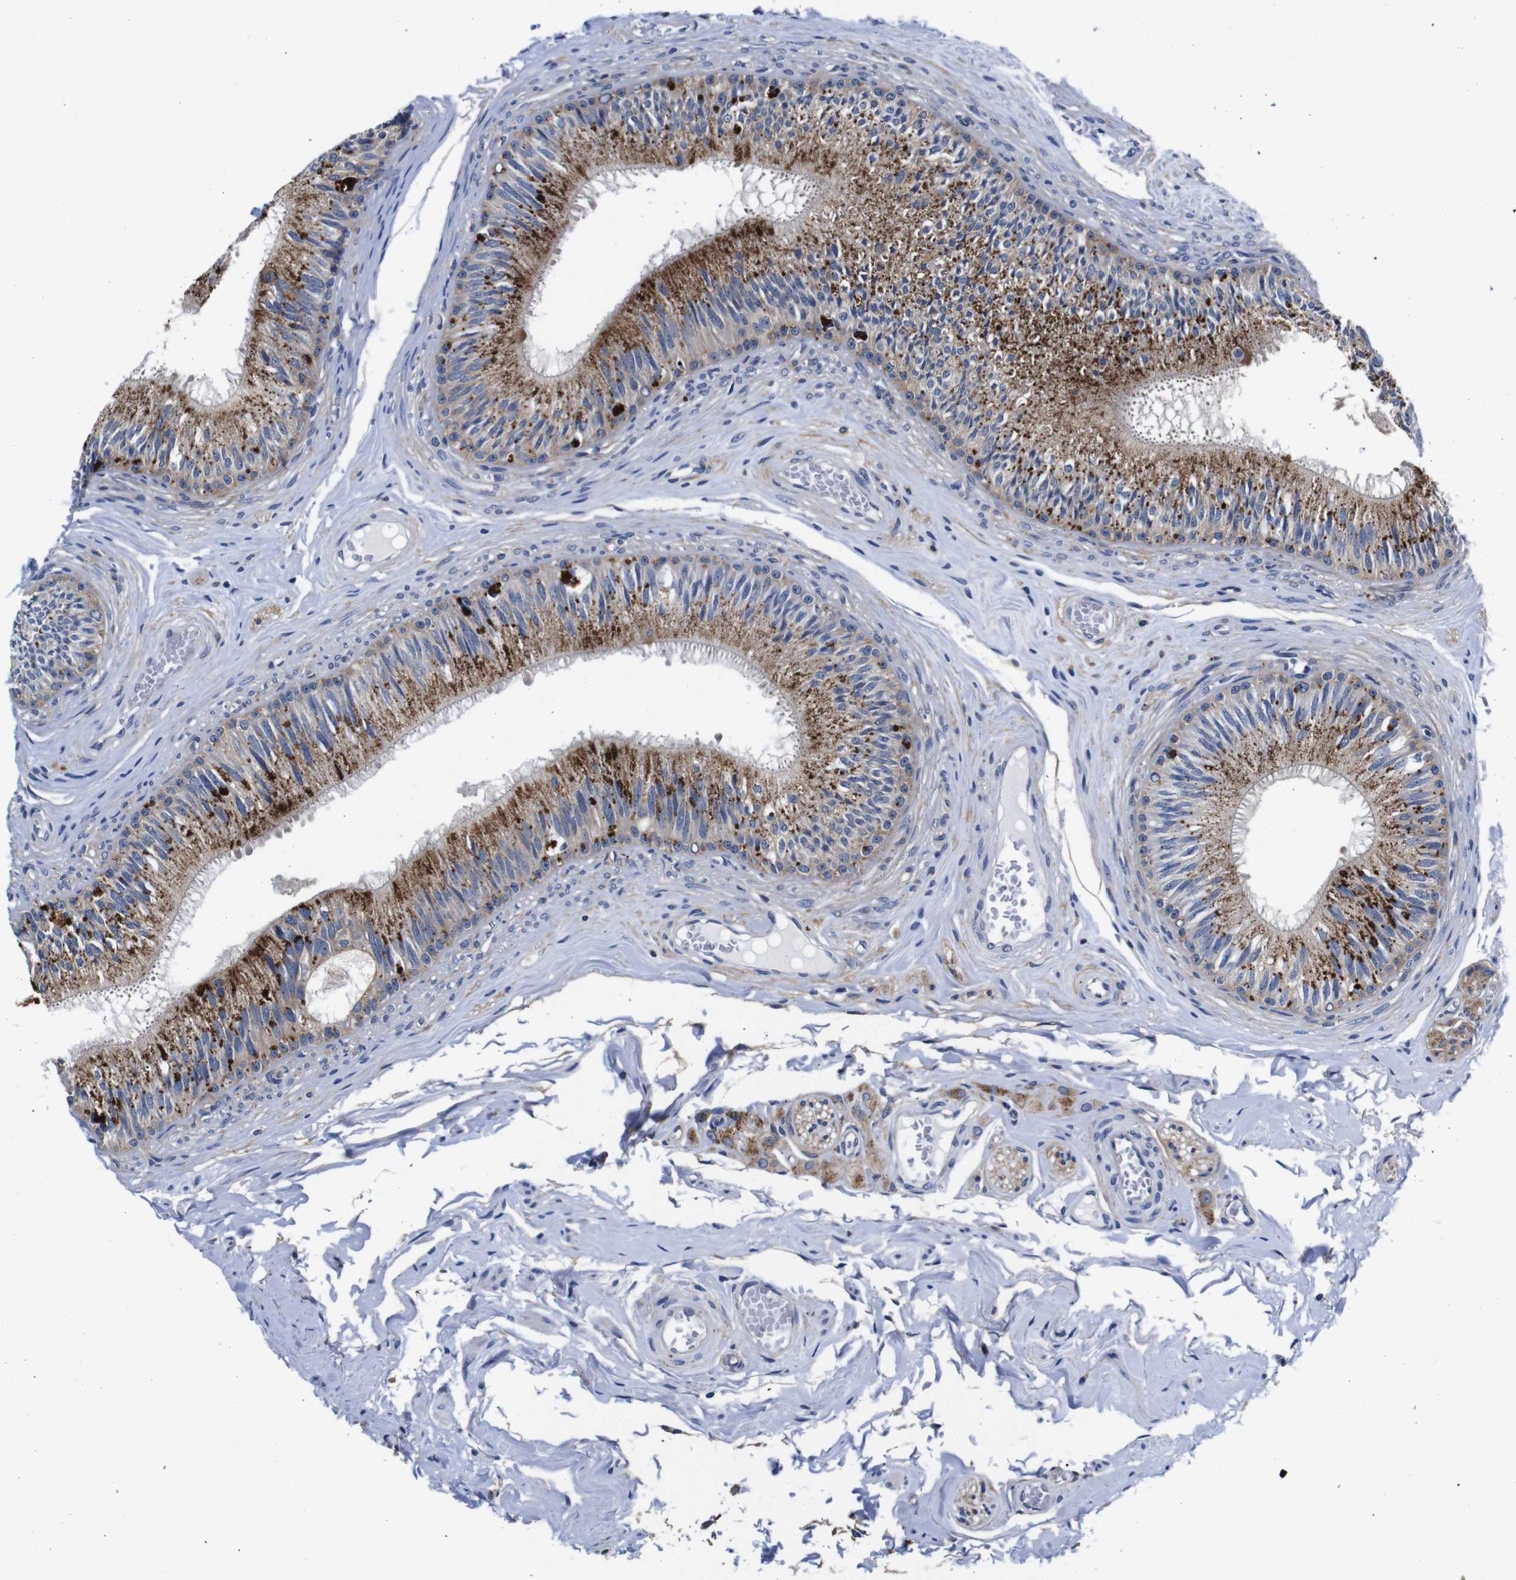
{"staining": {"intensity": "strong", "quantity": ">75%", "location": "cytoplasmic/membranous"}, "tissue": "epididymis", "cell_type": "Glandular cells", "image_type": "normal", "snomed": [{"axis": "morphology", "description": "Normal tissue, NOS"}, {"axis": "topography", "description": "Testis"}, {"axis": "topography", "description": "Epididymis"}], "caption": "Human epididymis stained for a protein (brown) displays strong cytoplasmic/membranous positive expression in approximately >75% of glandular cells.", "gene": "GIMAP2", "patient": {"sex": "male", "age": 36}}